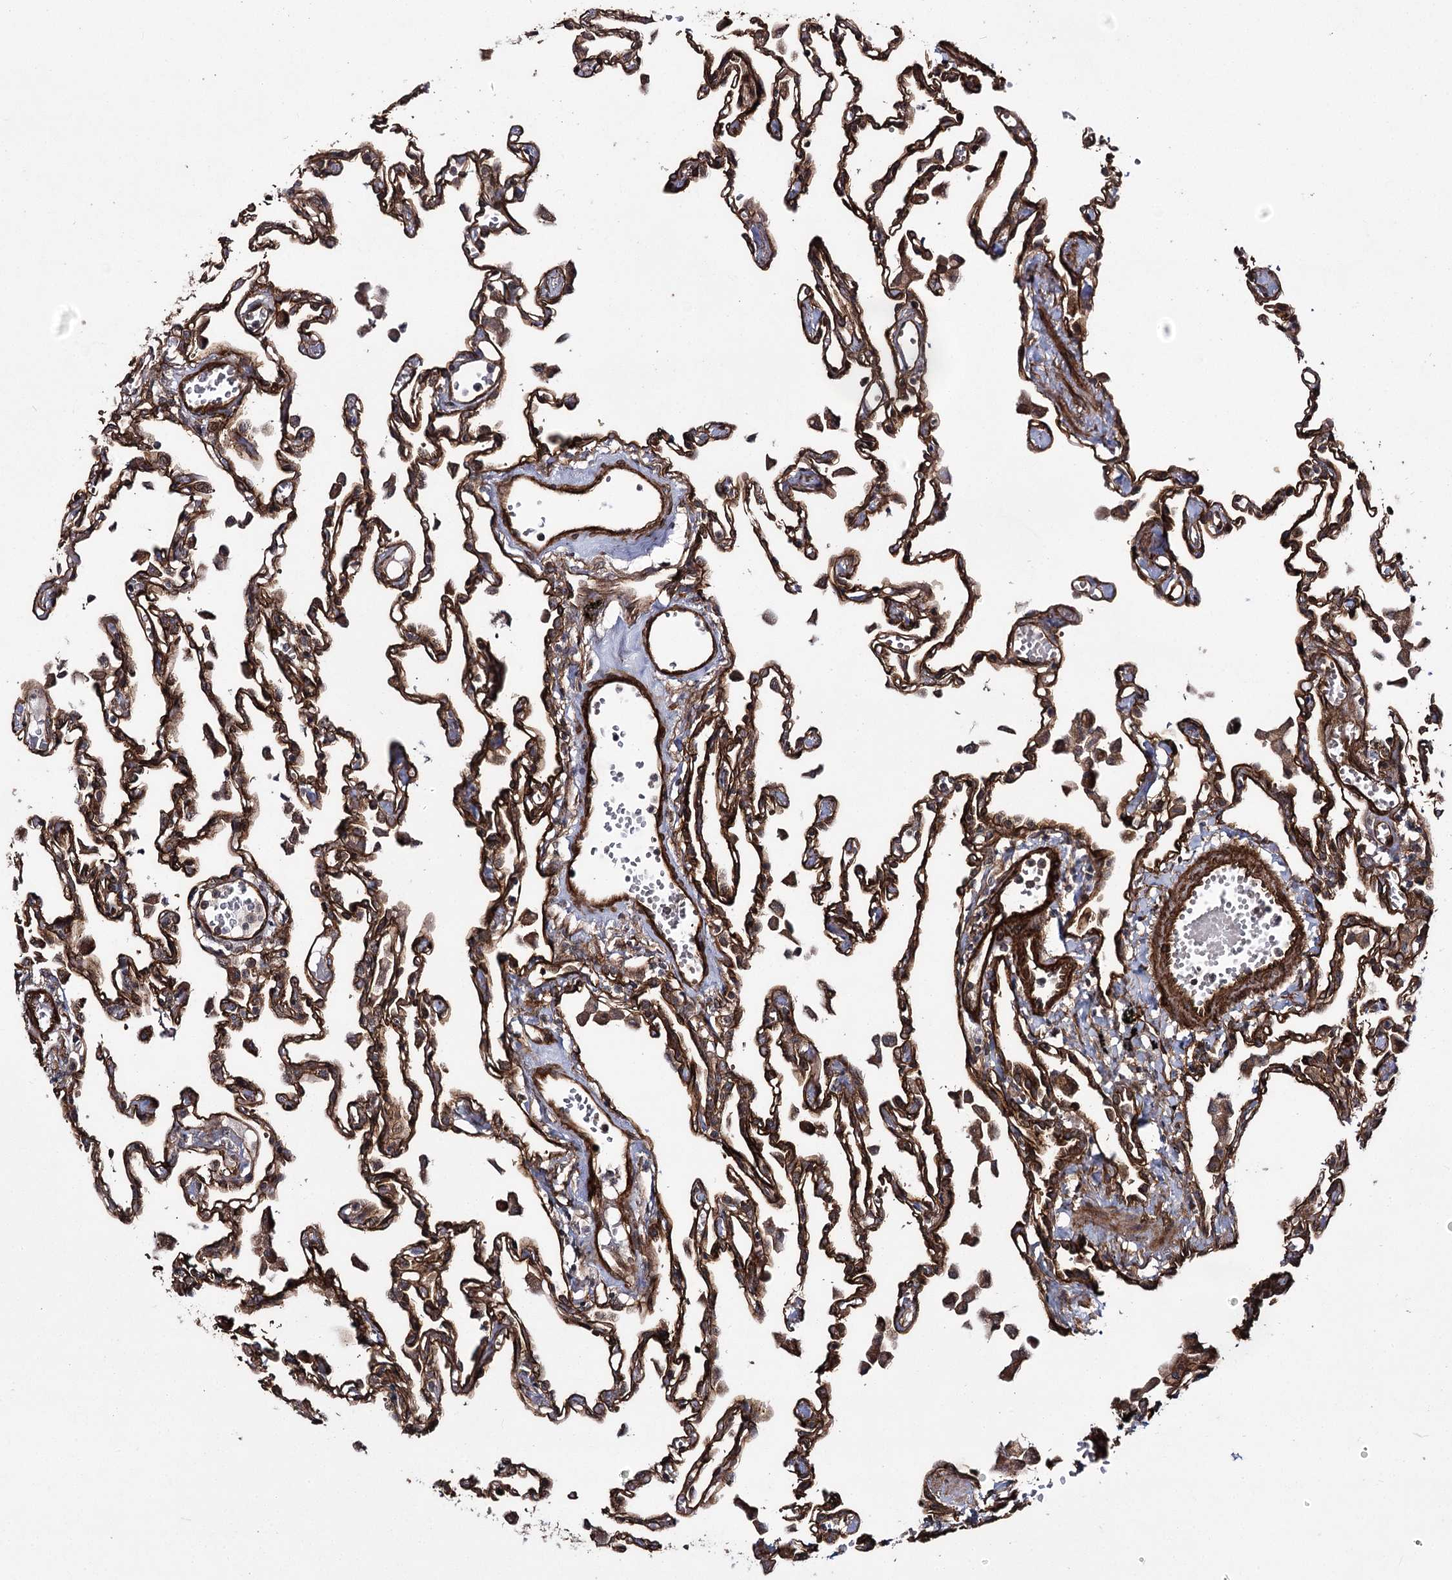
{"staining": {"intensity": "strong", "quantity": ">75%", "location": "cytoplasmic/membranous"}, "tissue": "lung", "cell_type": "Alveolar cells", "image_type": "normal", "snomed": [{"axis": "morphology", "description": "Normal tissue, NOS"}, {"axis": "topography", "description": "Bronchus"}, {"axis": "topography", "description": "Lung"}], "caption": "High-power microscopy captured an IHC micrograph of unremarkable lung, revealing strong cytoplasmic/membranous positivity in about >75% of alveolar cells. (DAB (3,3'-diaminobenzidine) IHC with brightfield microscopy, high magnification).", "gene": "MYO1C", "patient": {"sex": "female", "age": 49}}